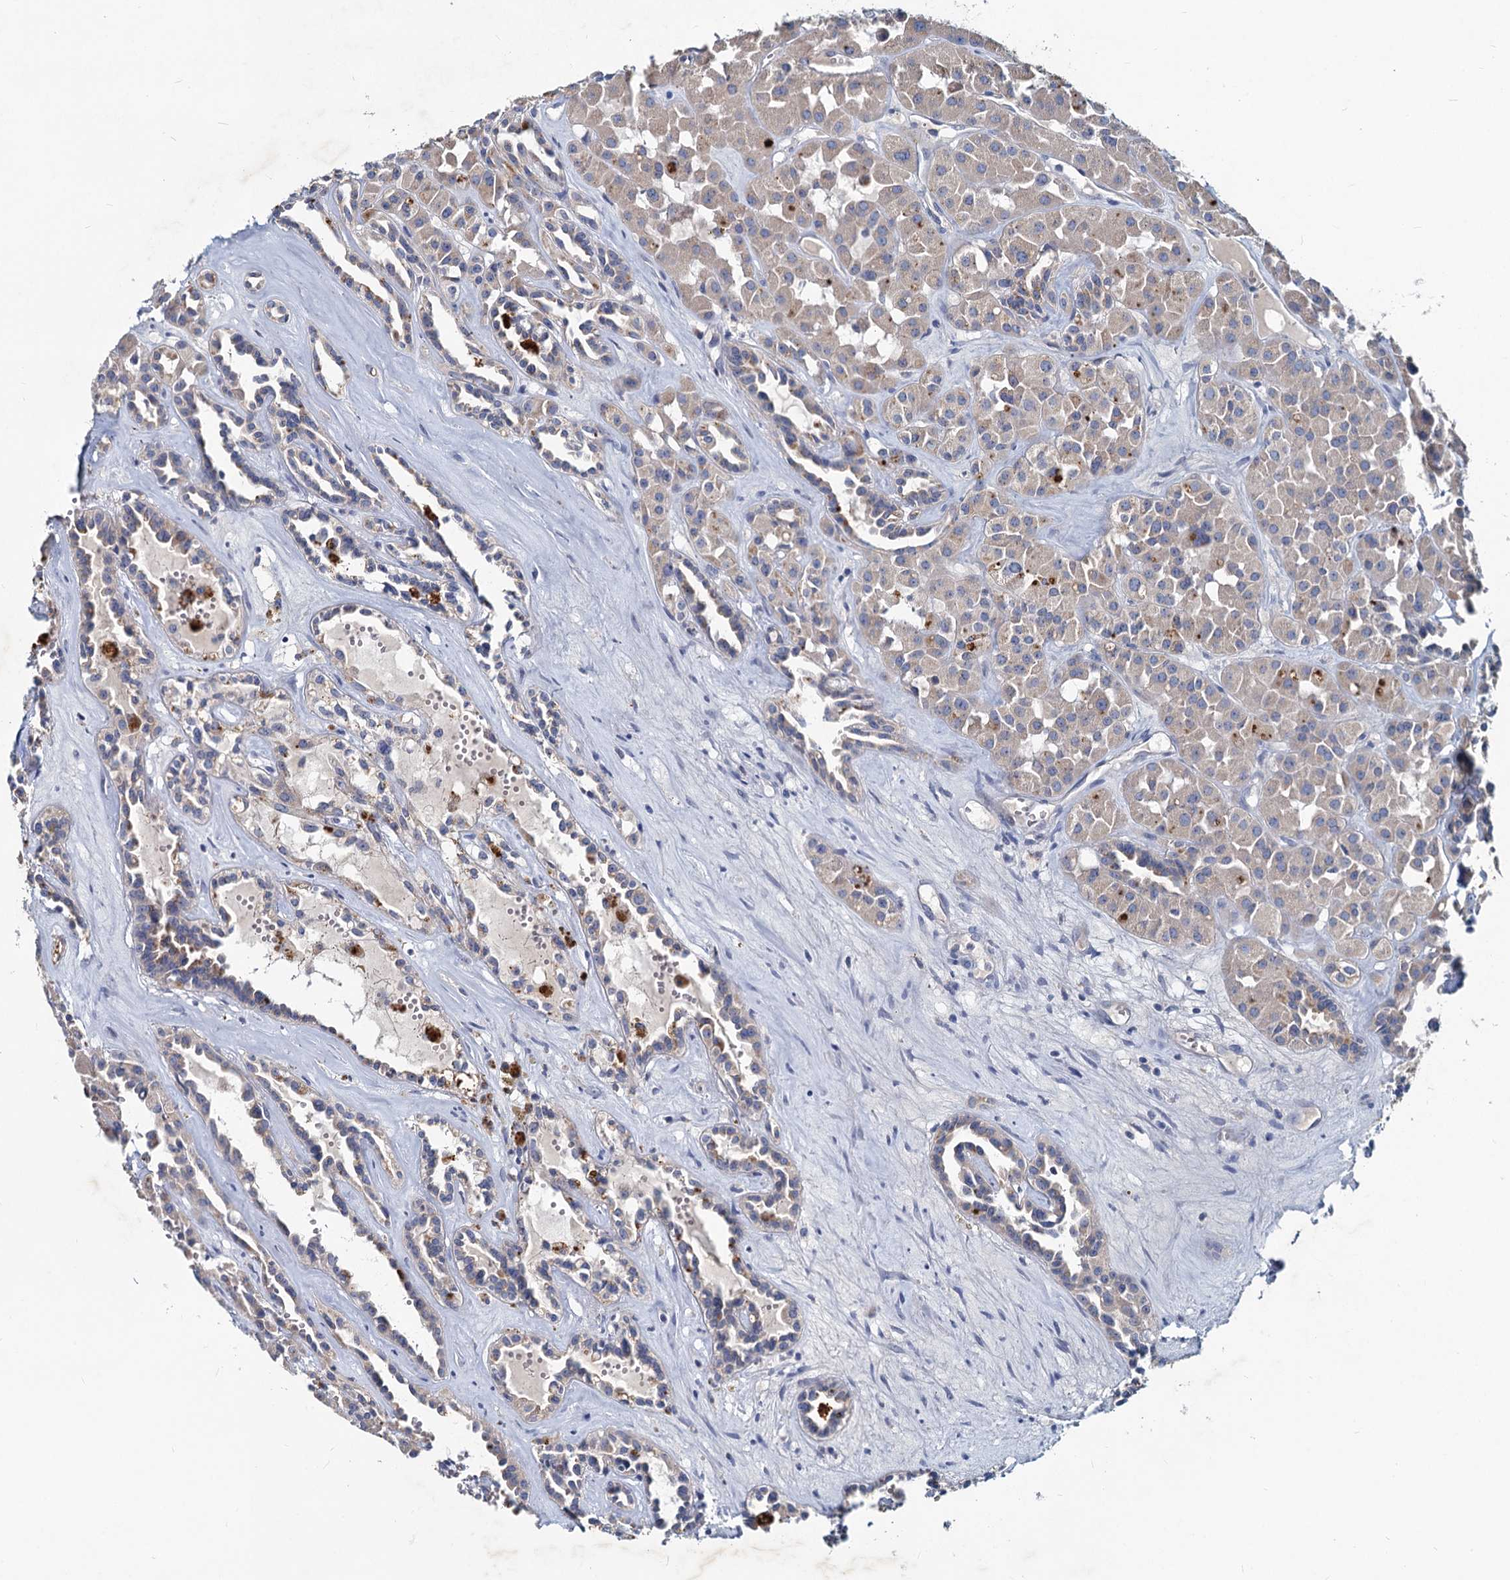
{"staining": {"intensity": "moderate", "quantity": "<25%", "location": "cytoplasmic/membranous"}, "tissue": "renal cancer", "cell_type": "Tumor cells", "image_type": "cancer", "snomed": [{"axis": "morphology", "description": "Carcinoma, NOS"}, {"axis": "topography", "description": "Kidney"}], "caption": "Protein analysis of carcinoma (renal) tissue demonstrates moderate cytoplasmic/membranous staining in approximately <25% of tumor cells.", "gene": "TMX2", "patient": {"sex": "female", "age": 75}}